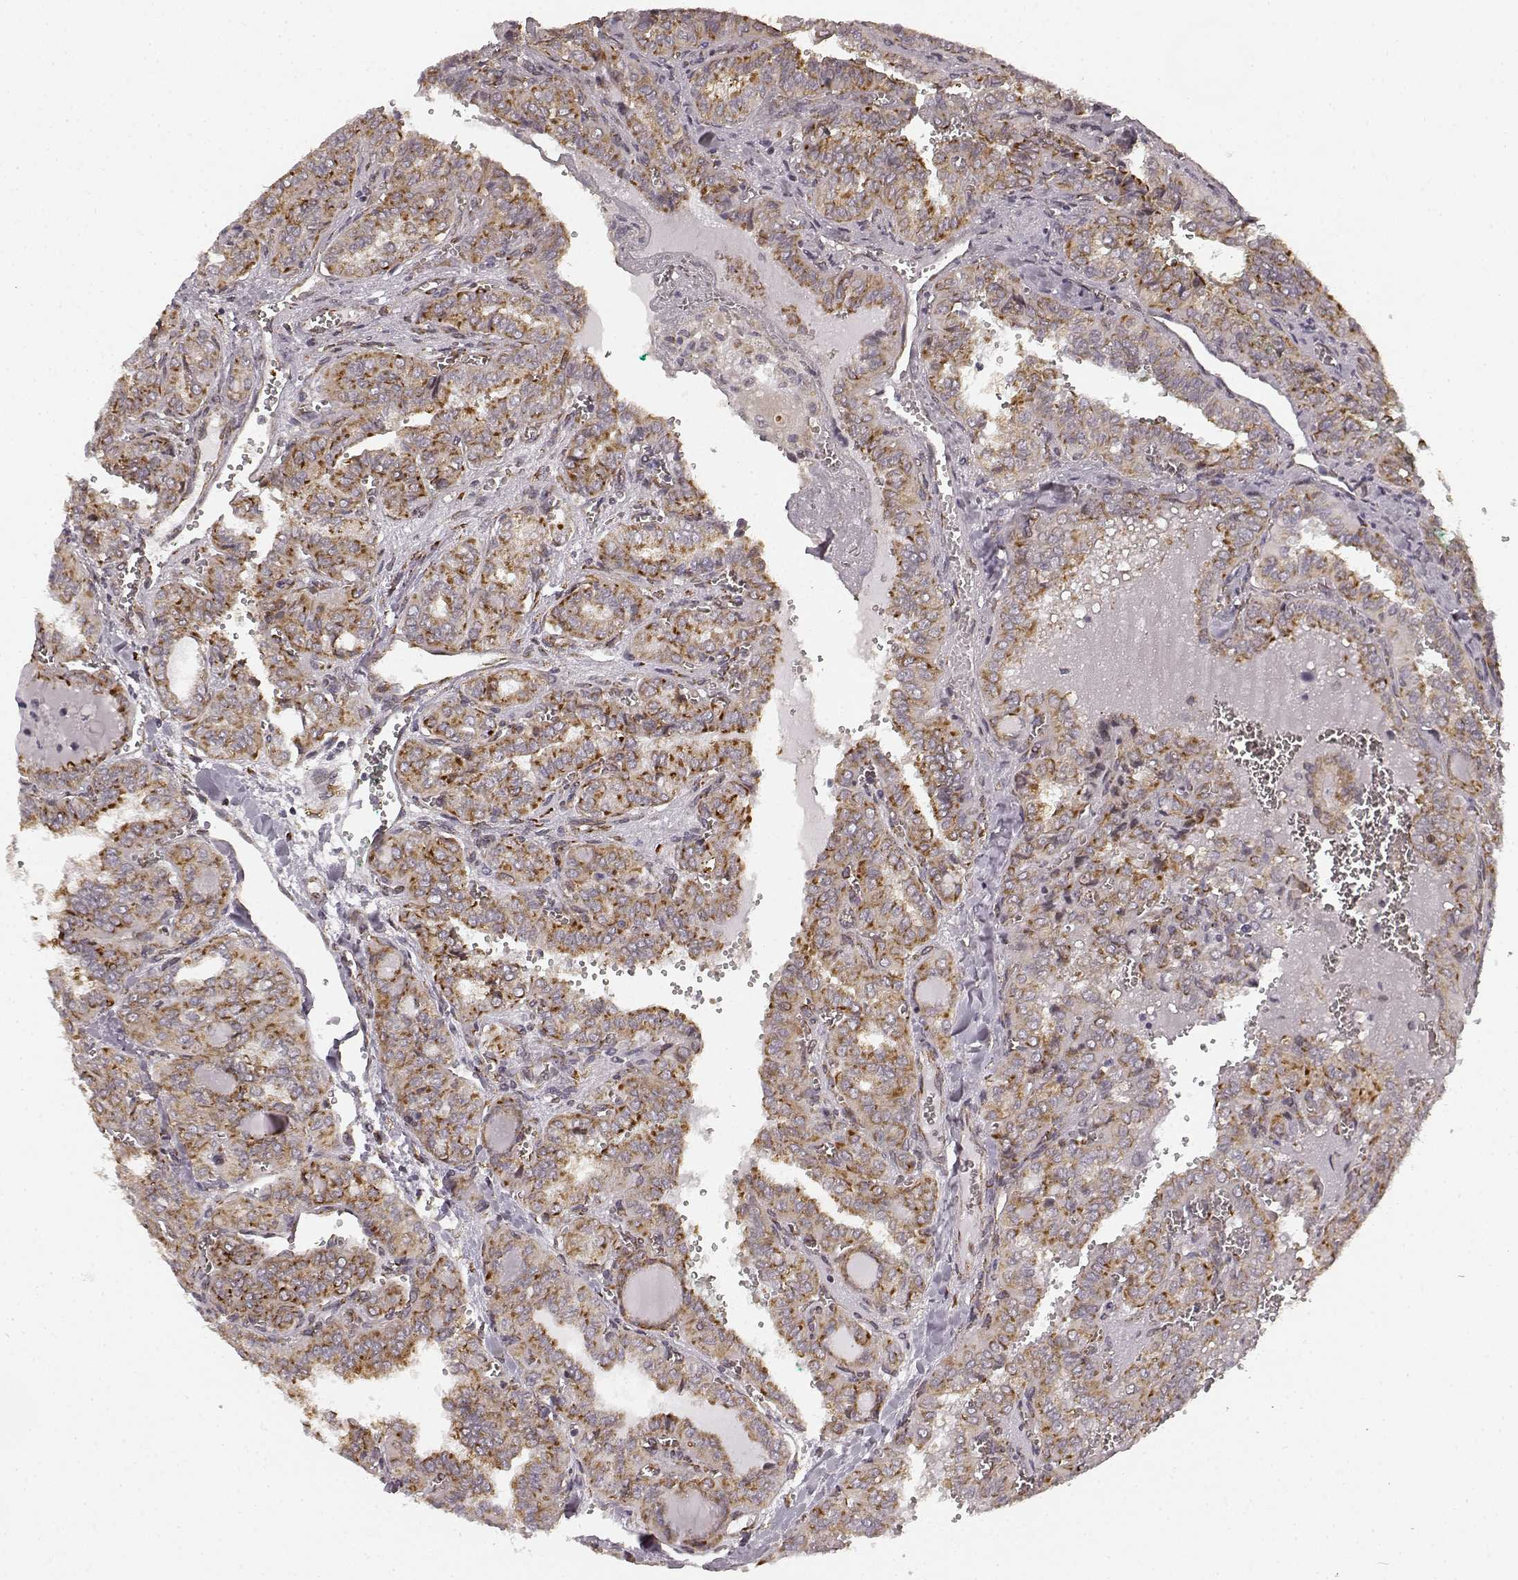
{"staining": {"intensity": "strong", "quantity": "25%-75%", "location": "cytoplasmic/membranous"}, "tissue": "thyroid cancer", "cell_type": "Tumor cells", "image_type": "cancer", "snomed": [{"axis": "morphology", "description": "Papillary adenocarcinoma, NOS"}, {"axis": "topography", "description": "Thyroid gland"}], "caption": "Immunohistochemistry (IHC) (DAB (3,3'-diaminobenzidine)) staining of human thyroid cancer (papillary adenocarcinoma) reveals strong cytoplasmic/membranous protein staining in about 25%-75% of tumor cells.", "gene": "TMEM14A", "patient": {"sex": "female", "age": 41}}